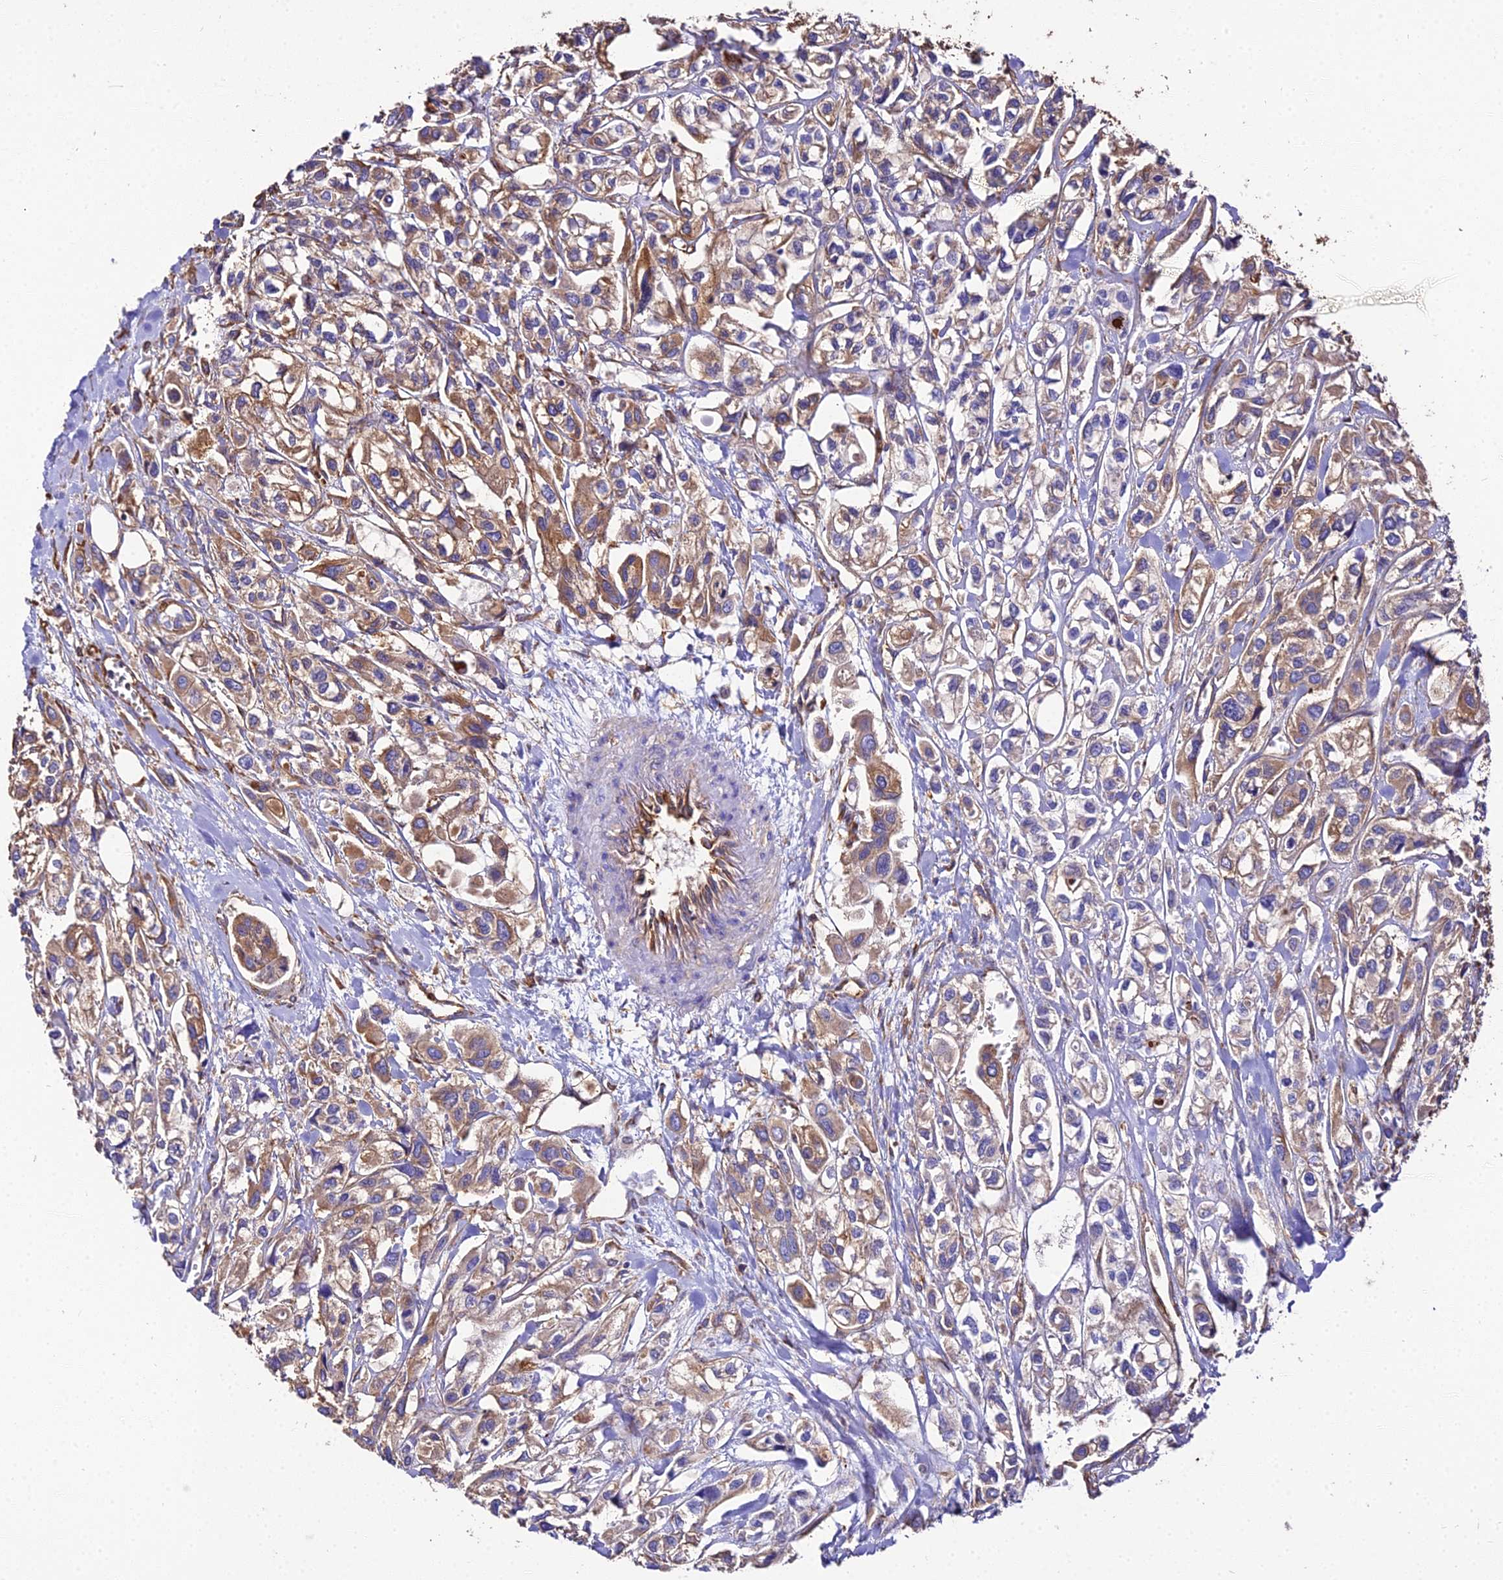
{"staining": {"intensity": "moderate", "quantity": ">75%", "location": "cytoplasmic/membranous"}, "tissue": "urothelial cancer", "cell_type": "Tumor cells", "image_type": "cancer", "snomed": [{"axis": "morphology", "description": "Urothelial carcinoma, High grade"}, {"axis": "topography", "description": "Urinary bladder"}], "caption": "Immunohistochemical staining of human high-grade urothelial carcinoma shows medium levels of moderate cytoplasmic/membranous protein staining in approximately >75% of tumor cells.", "gene": "TUBA3D", "patient": {"sex": "male", "age": 67}}